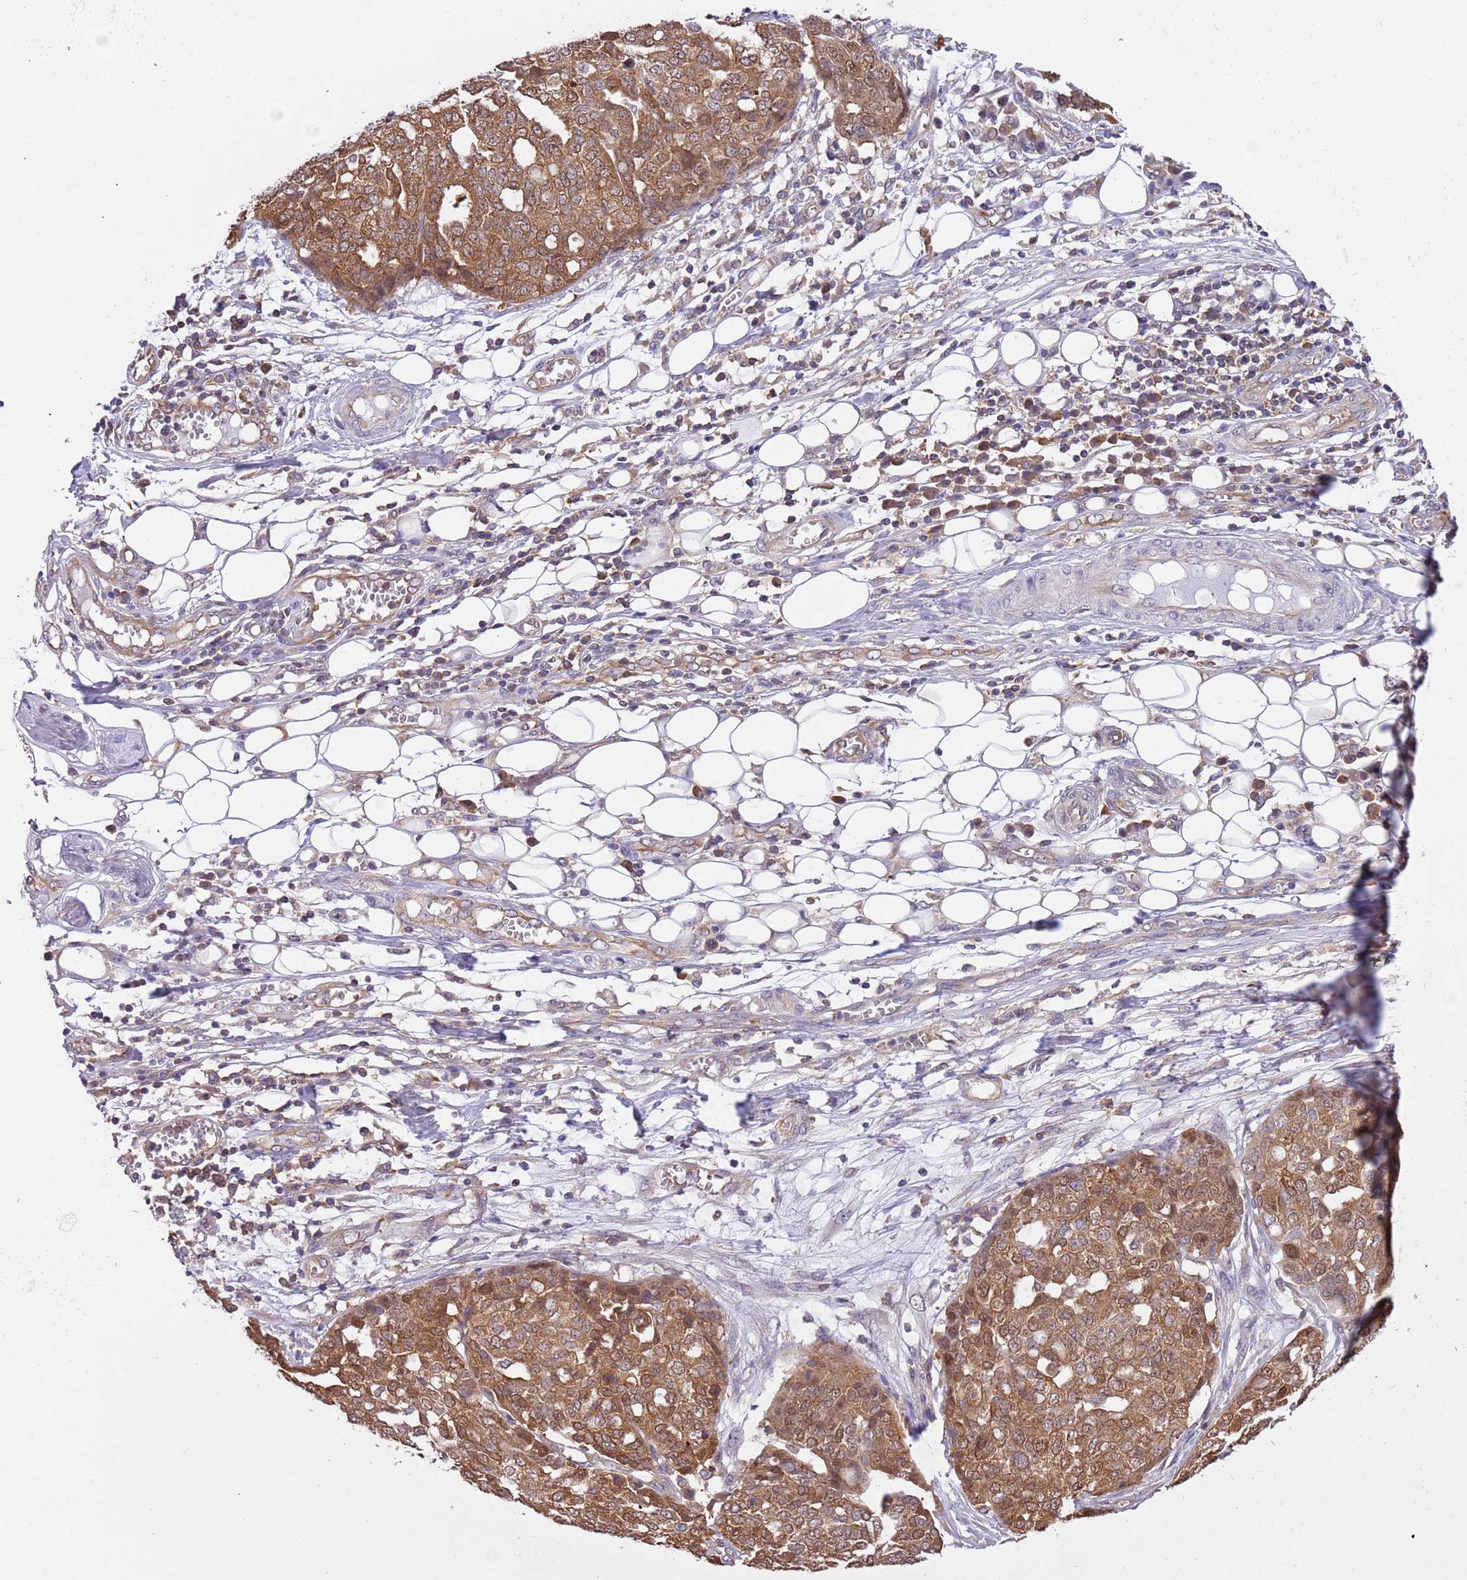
{"staining": {"intensity": "moderate", "quantity": ">75%", "location": "cytoplasmic/membranous"}, "tissue": "ovarian cancer", "cell_type": "Tumor cells", "image_type": "cancer", "snomed": [{"axis": "morphology", "description": "Cystadenocarcinoma, serous, NOS"}, {"axis": "topography", "description": "Soft tissue"}, {"axis": "topography", "description": "Ovary"}], "caption": "Immunohistochemistry (IHC) histopathology image of neoplastic tissue: ovarian cancer stained using IHC shows medium levels of moderate protein expression localized specifically in the cytoplasmic/membranous of tumor cells, appearing as a cytoplasmic/membranous brown color.", "gene": "STIP1", "patient": {"sex": "female", "age": 57}}